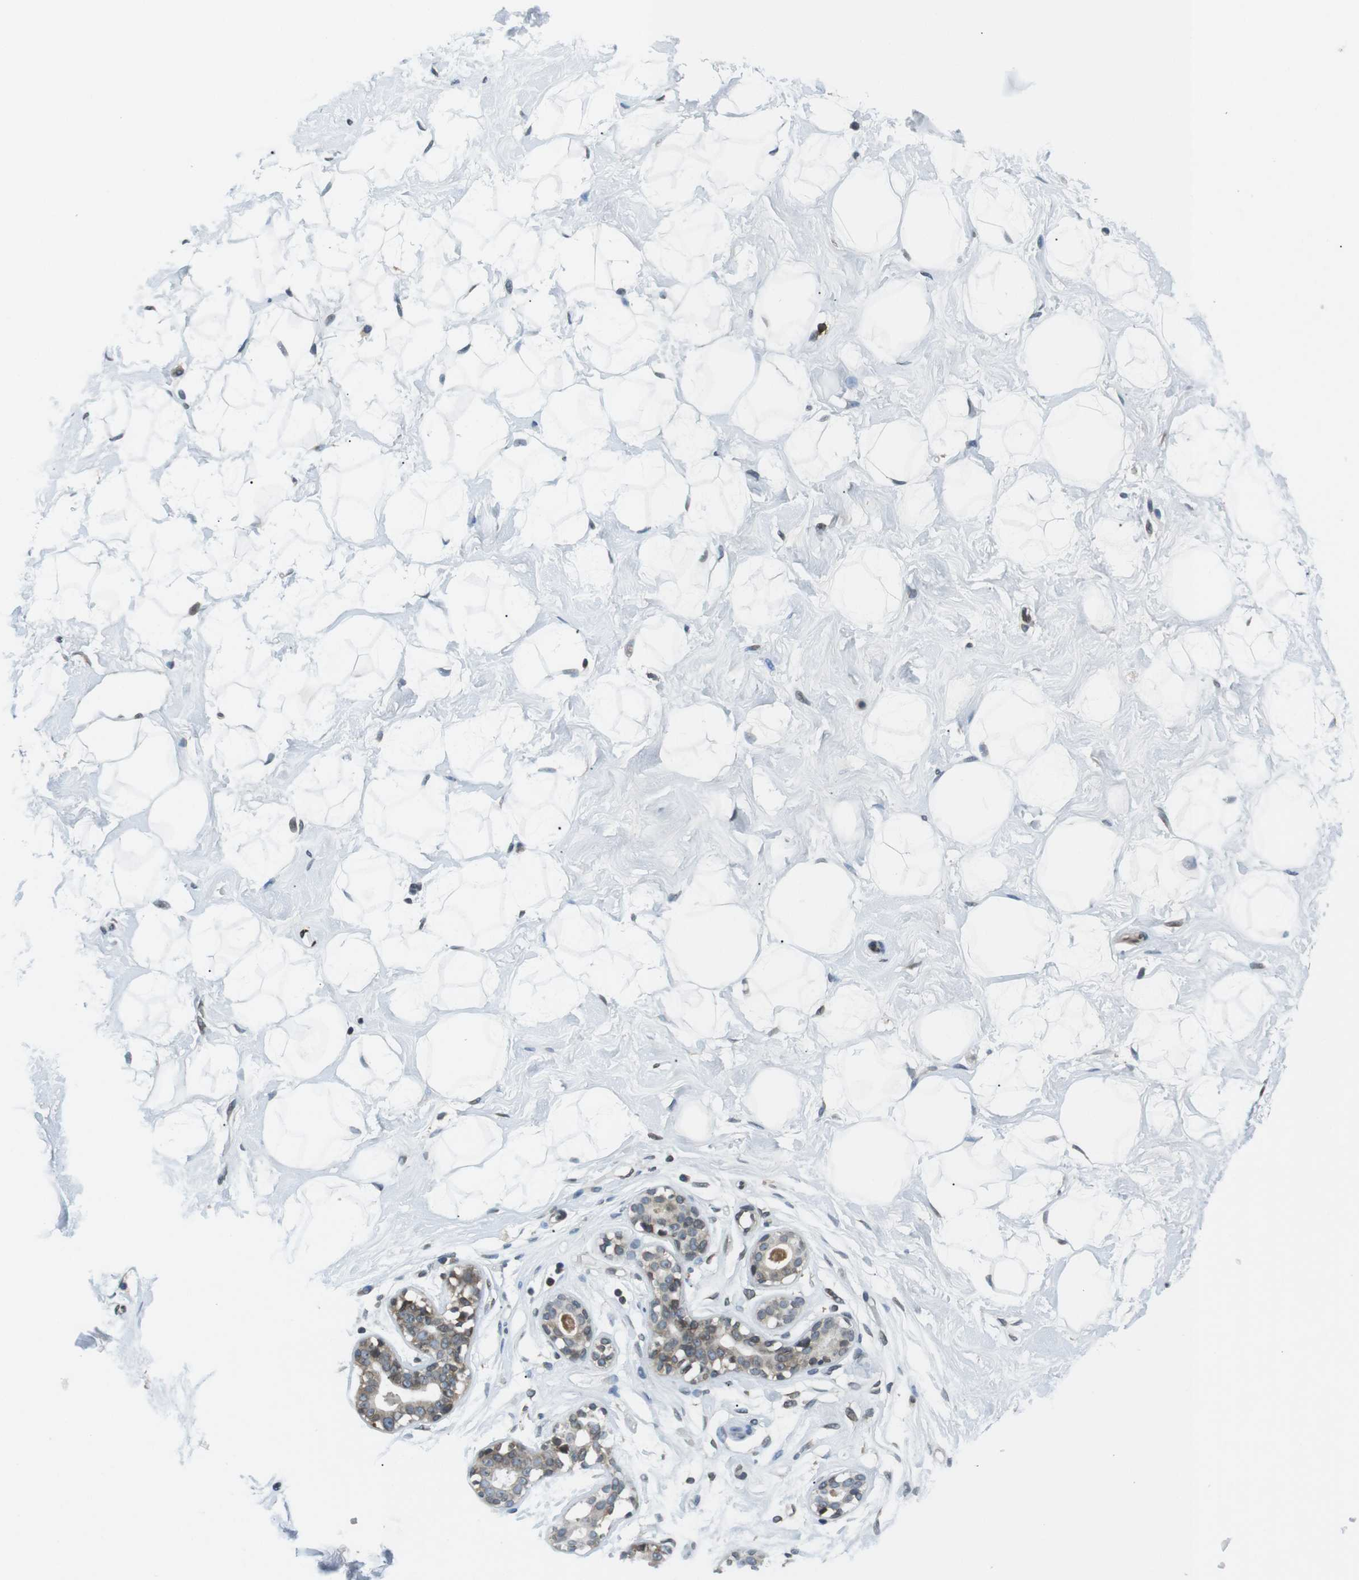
{"staining": {"intensity": "weak", "quantity": "<25%", "location": "cytoplasmic/membranous"}, "tissue": "breast", "cell_type": "Adipocytes", "image_type": "normal", "snomed": [{"axis": "morphology", "description": "Normal tissue, NOS"}, {"axis": "topography", "description": "Breast"}], "caption": "An IHC histopathology image of unremarkable breast is shown. There is no staining in adipocytes of breast.", "gene": "TMX4", "patient": {"sex": "female", "age": 23}}